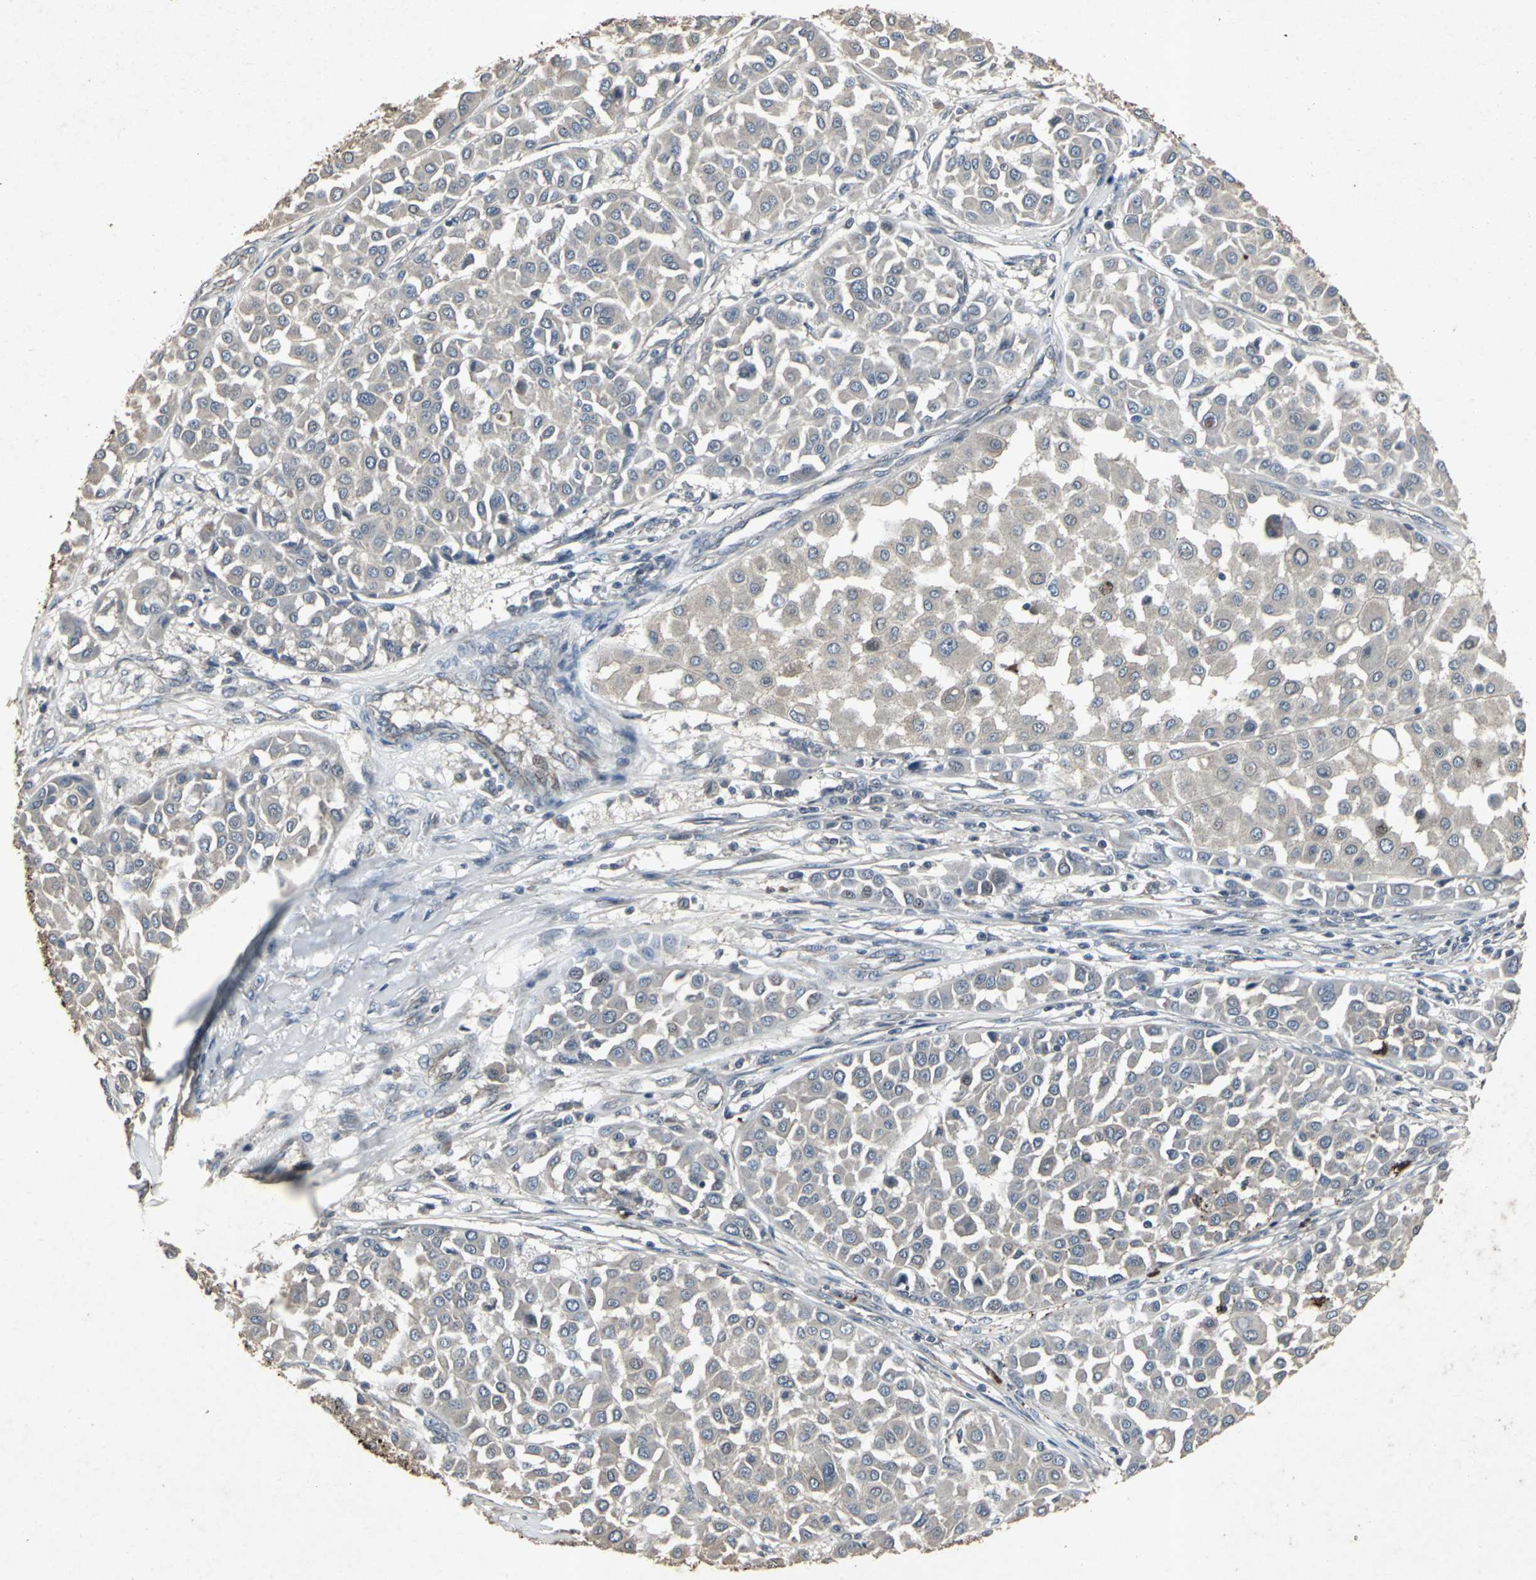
{"staining": {"intensity": "strong", "quantity": "<25%", "location": "cytoplasmic/membranous"}, "tissue": "melanoma", "cell_type": "Tumor cells", "image_type": "cancer", "snomed": [{"axis": "morphology", "description": "Malignant melanoma, Metastatic site"}, {"axis": "topography", "description": "Soft tissue"}], "caption": "Immunohistochemical staining of malignant melanoma (metastatic site) shows medium levels of strong cytoplasmic/membranous protein positivity in about <25% of tumor cells.", "gene": "CCR9", "patient": {"sex": "male", "age": 41}}